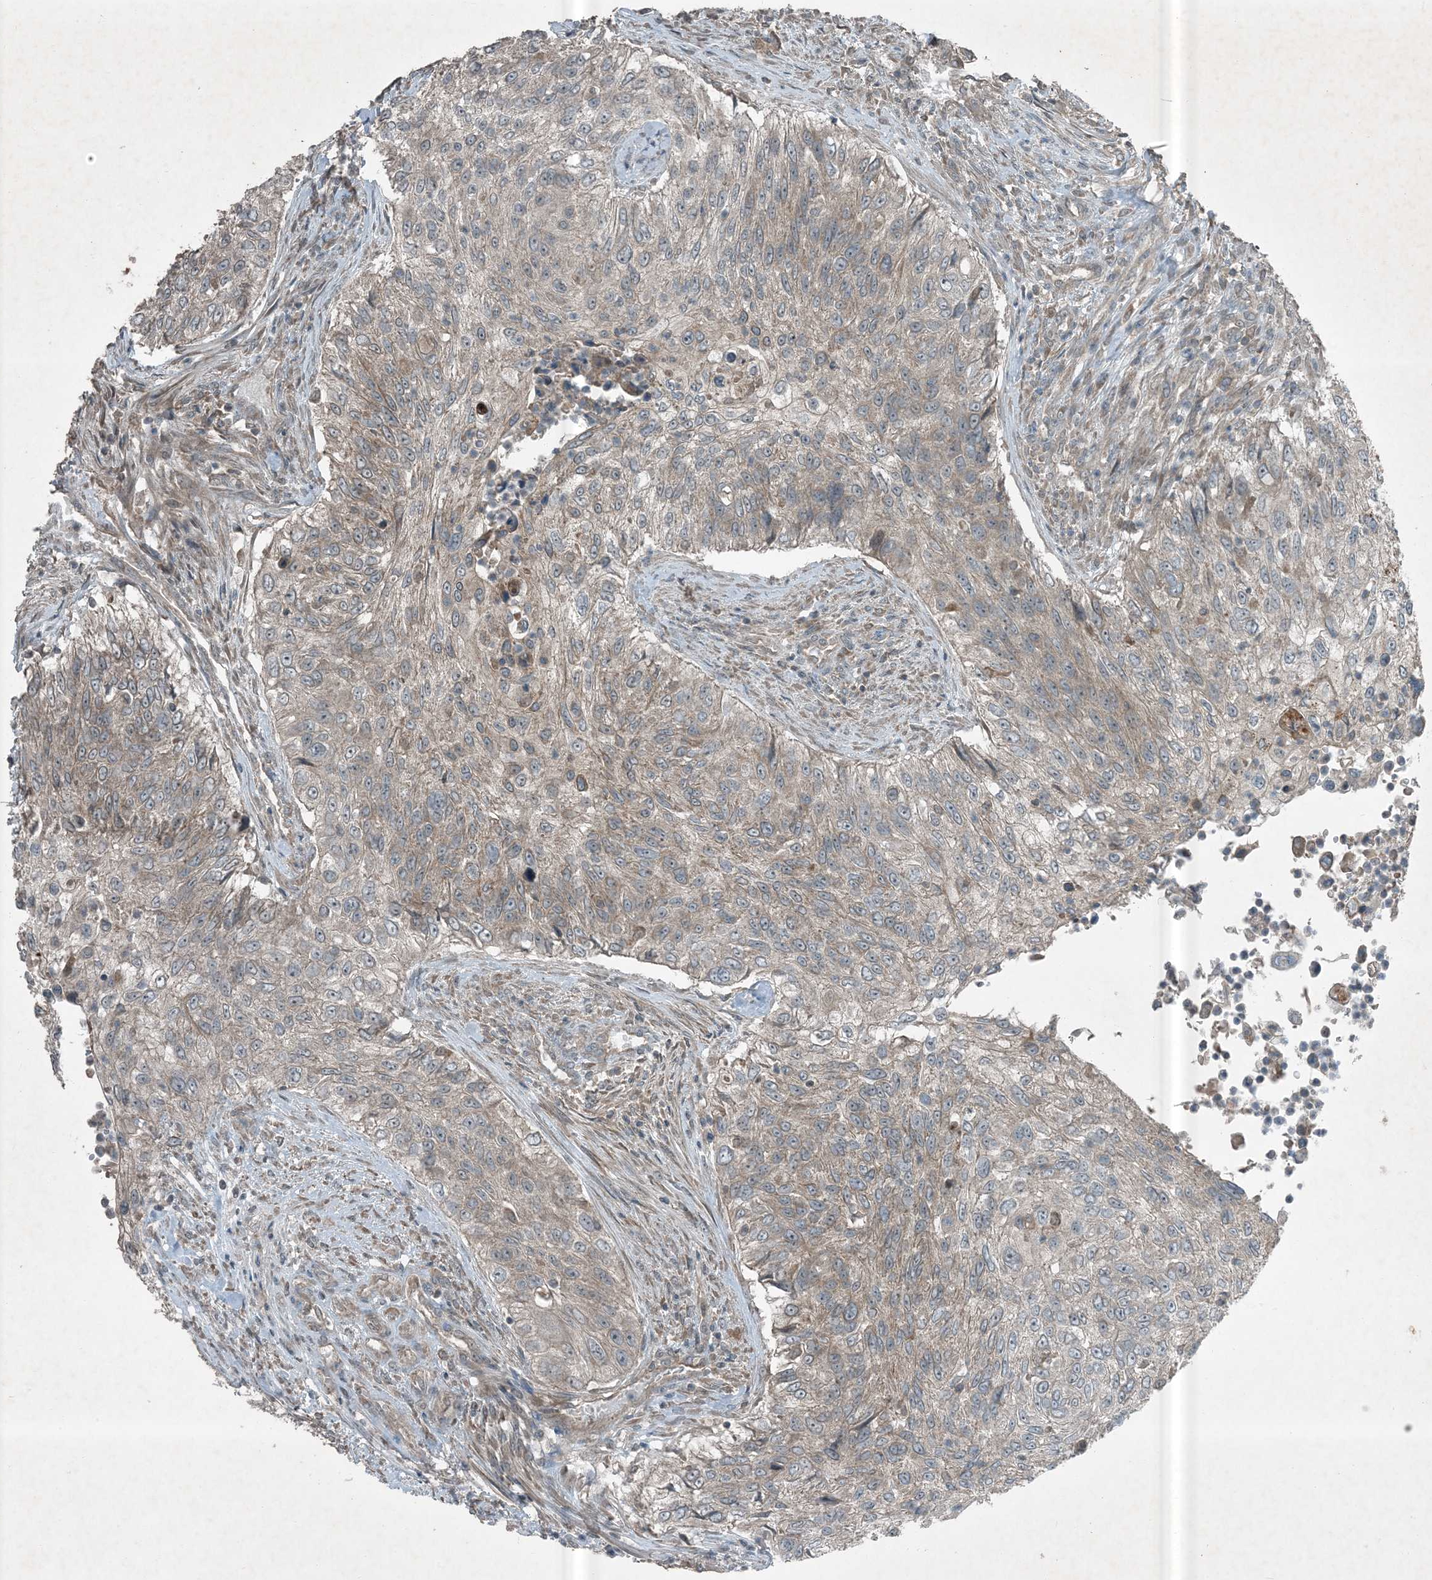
{"staining": {"intensity": "negative", "quantity": "none", "location": "none"}, "tissue": "urothelial cancer", "cell_type": "Tumor cells", "image_type": "cancer", "snomed": [{"axis": "morphology", "description": "Urothelial carcinoma, High grade"}, {"axis": "topography", "description": "Urinary bladder"}], "caption": "DAB immunohistochemical staining of human urothelial carcinoma (high-grade) demonstrates no significant positivity in tumor cells. Nuclei are stained in blue.", "gene": "MDN1", "patient": {"sex": "female", "age": 60}}